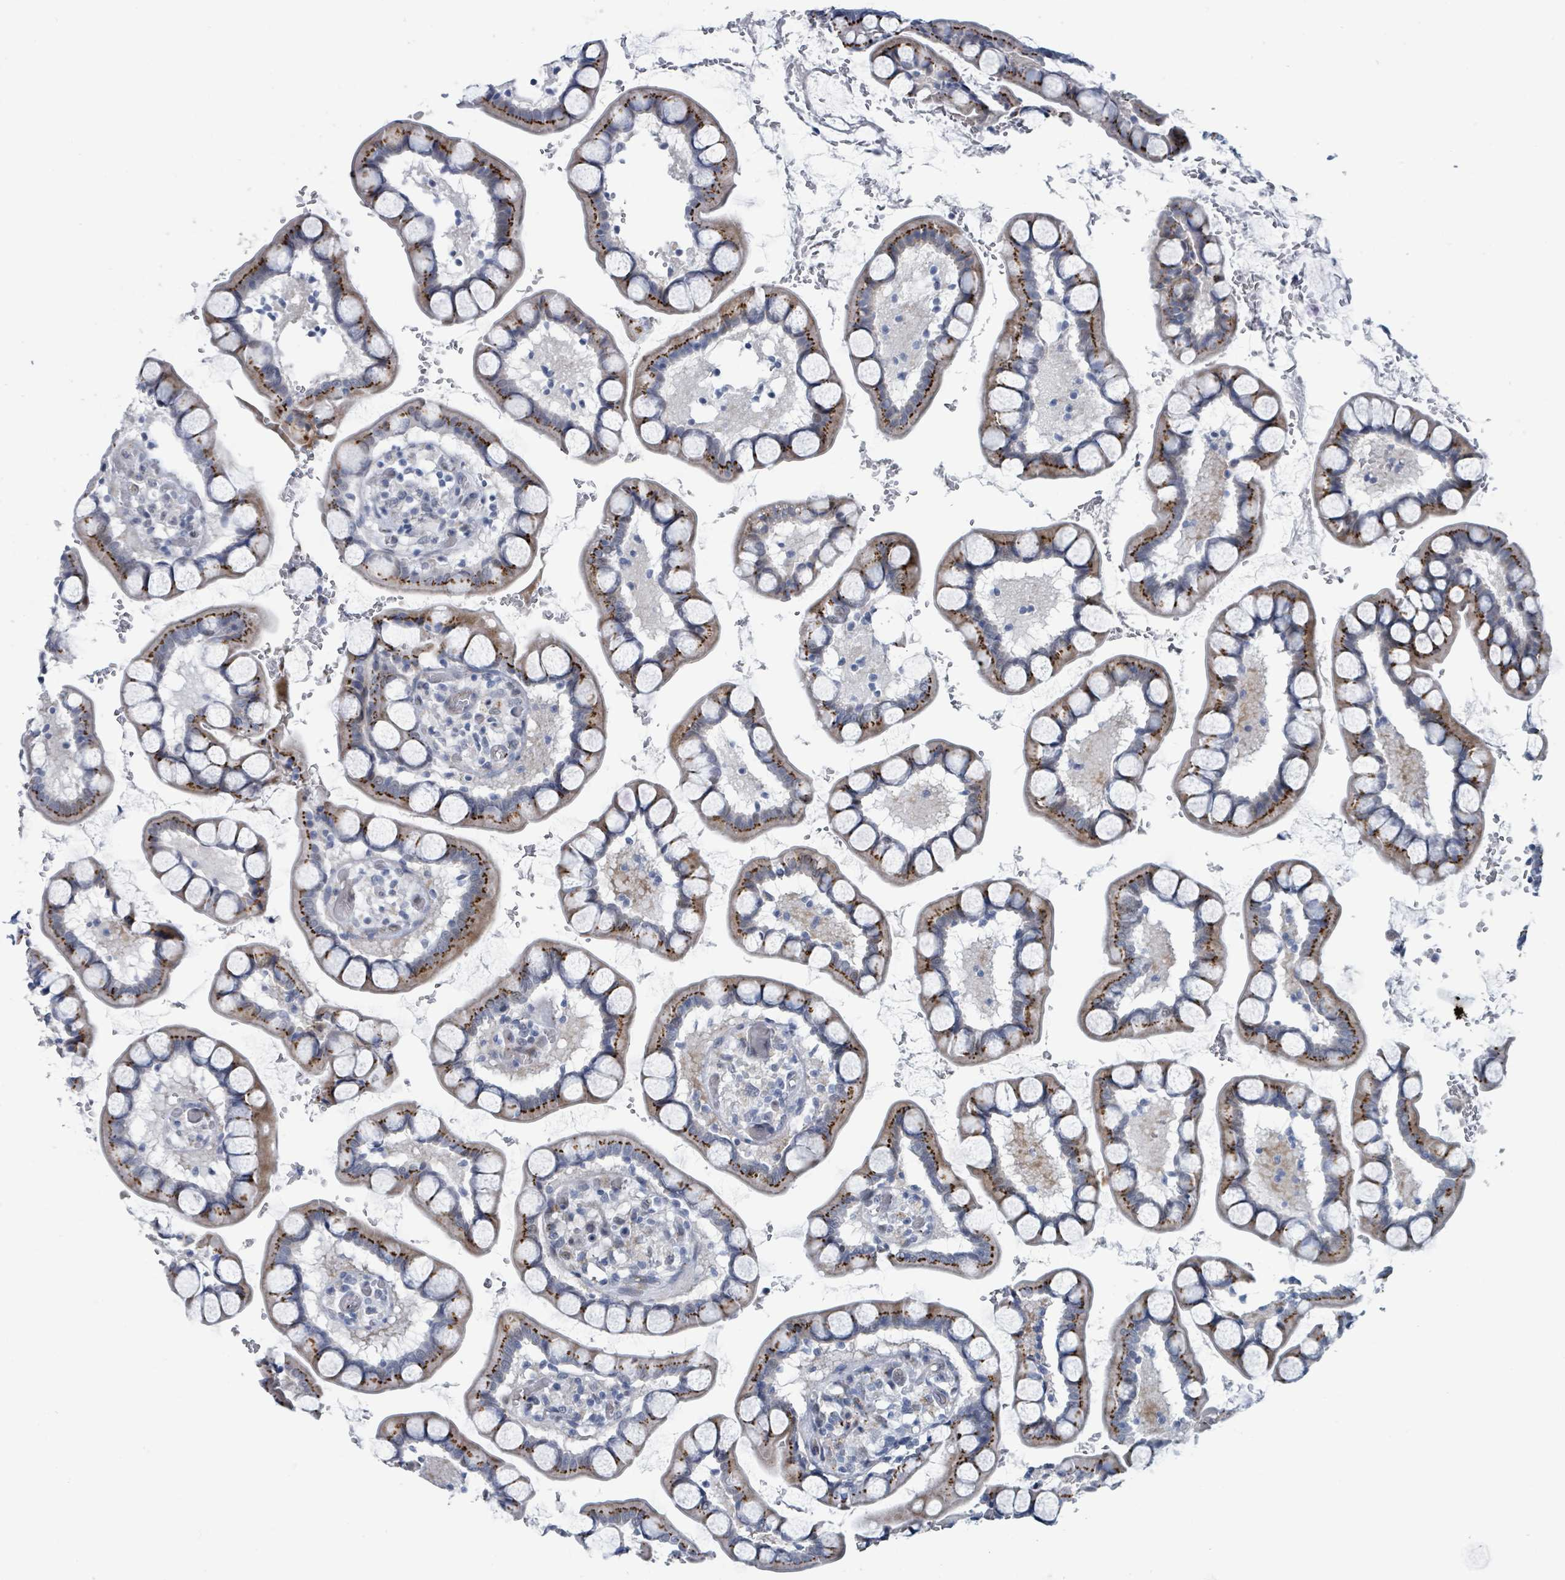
{"staining": {"intensity": "strong", "quantity": "25%-75%", "location": "cytoplasmic/membranous"}, "tissue": "small intestine", "cell_type": "Glandular cells", "image_type": "normal", "snomed": [{"axis": "morphology", "description": "Normal tissue, NOS"}, {"axis": "topography", "description": "Small intestine"}], "caption": "Approximately 25%-75% of glandular cells in normal human small intestine exhibit strong cytoplasmic/membranous protein staining as visualized by brown immunohistochemical staining.", "gene": "DCAF5", "patient": {"sex": "male", "age": 52}}